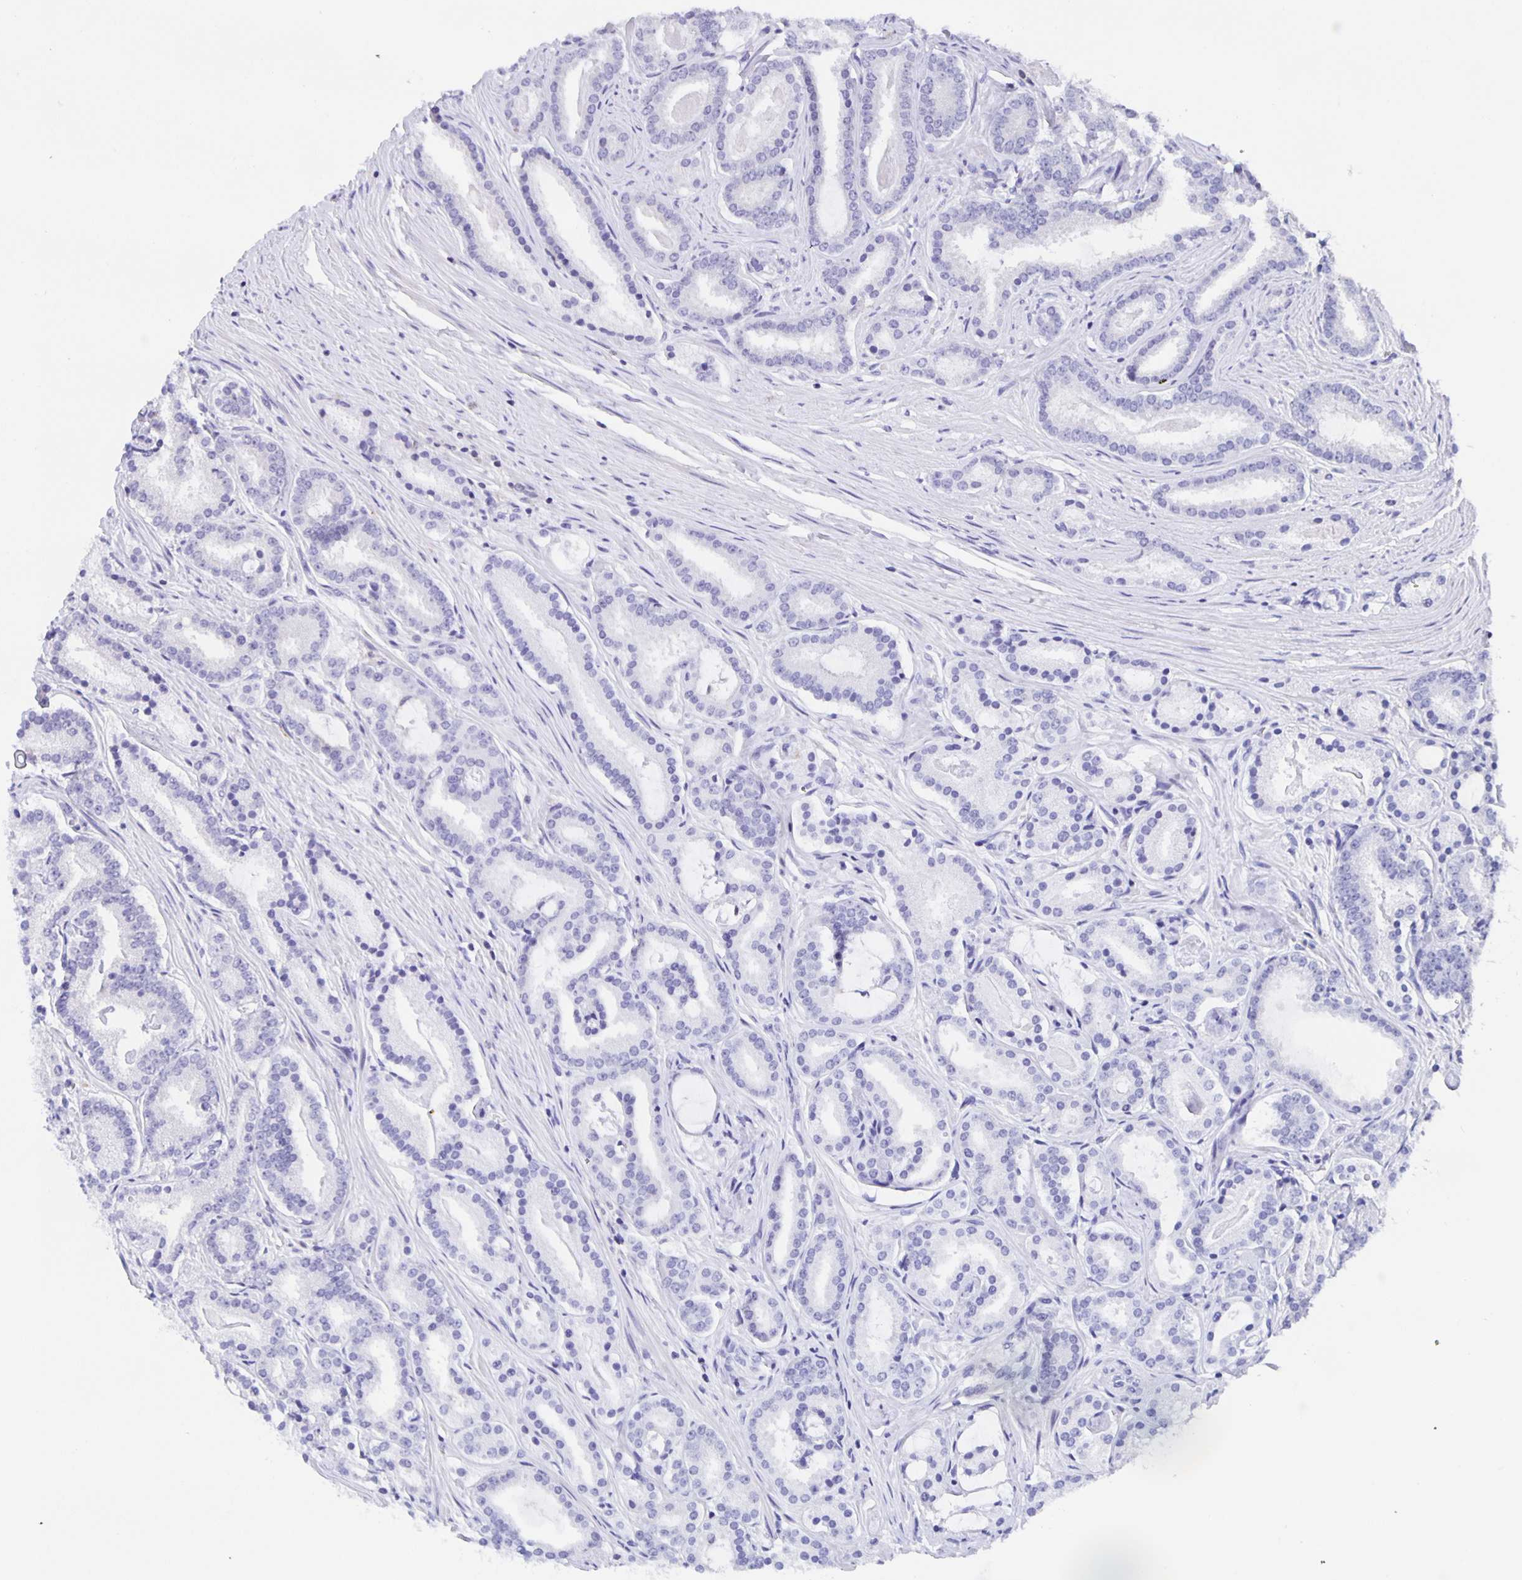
{"staining": {"intensity": "negative", "quantity": "none", "location": "none"}, "tissue": "prostate cancer", "cell_type": "Tumor cells", "image_type": "cancer", "snomed": [{"axis": "morphology", "description": "Adenocarcinoma, High grade"}, {"axis": "topography", "description": "Prostate"}], "caption": "Tumor cells are negative for brown protein staining in prostate cancer. (Brightfield microscopy of DAB (3,3'-diaminobenzidine) immunohistochemistry (IHC) at high magnification).", "gene": "MARCHF6", "patient": {"sex": "male", "age": 63}}